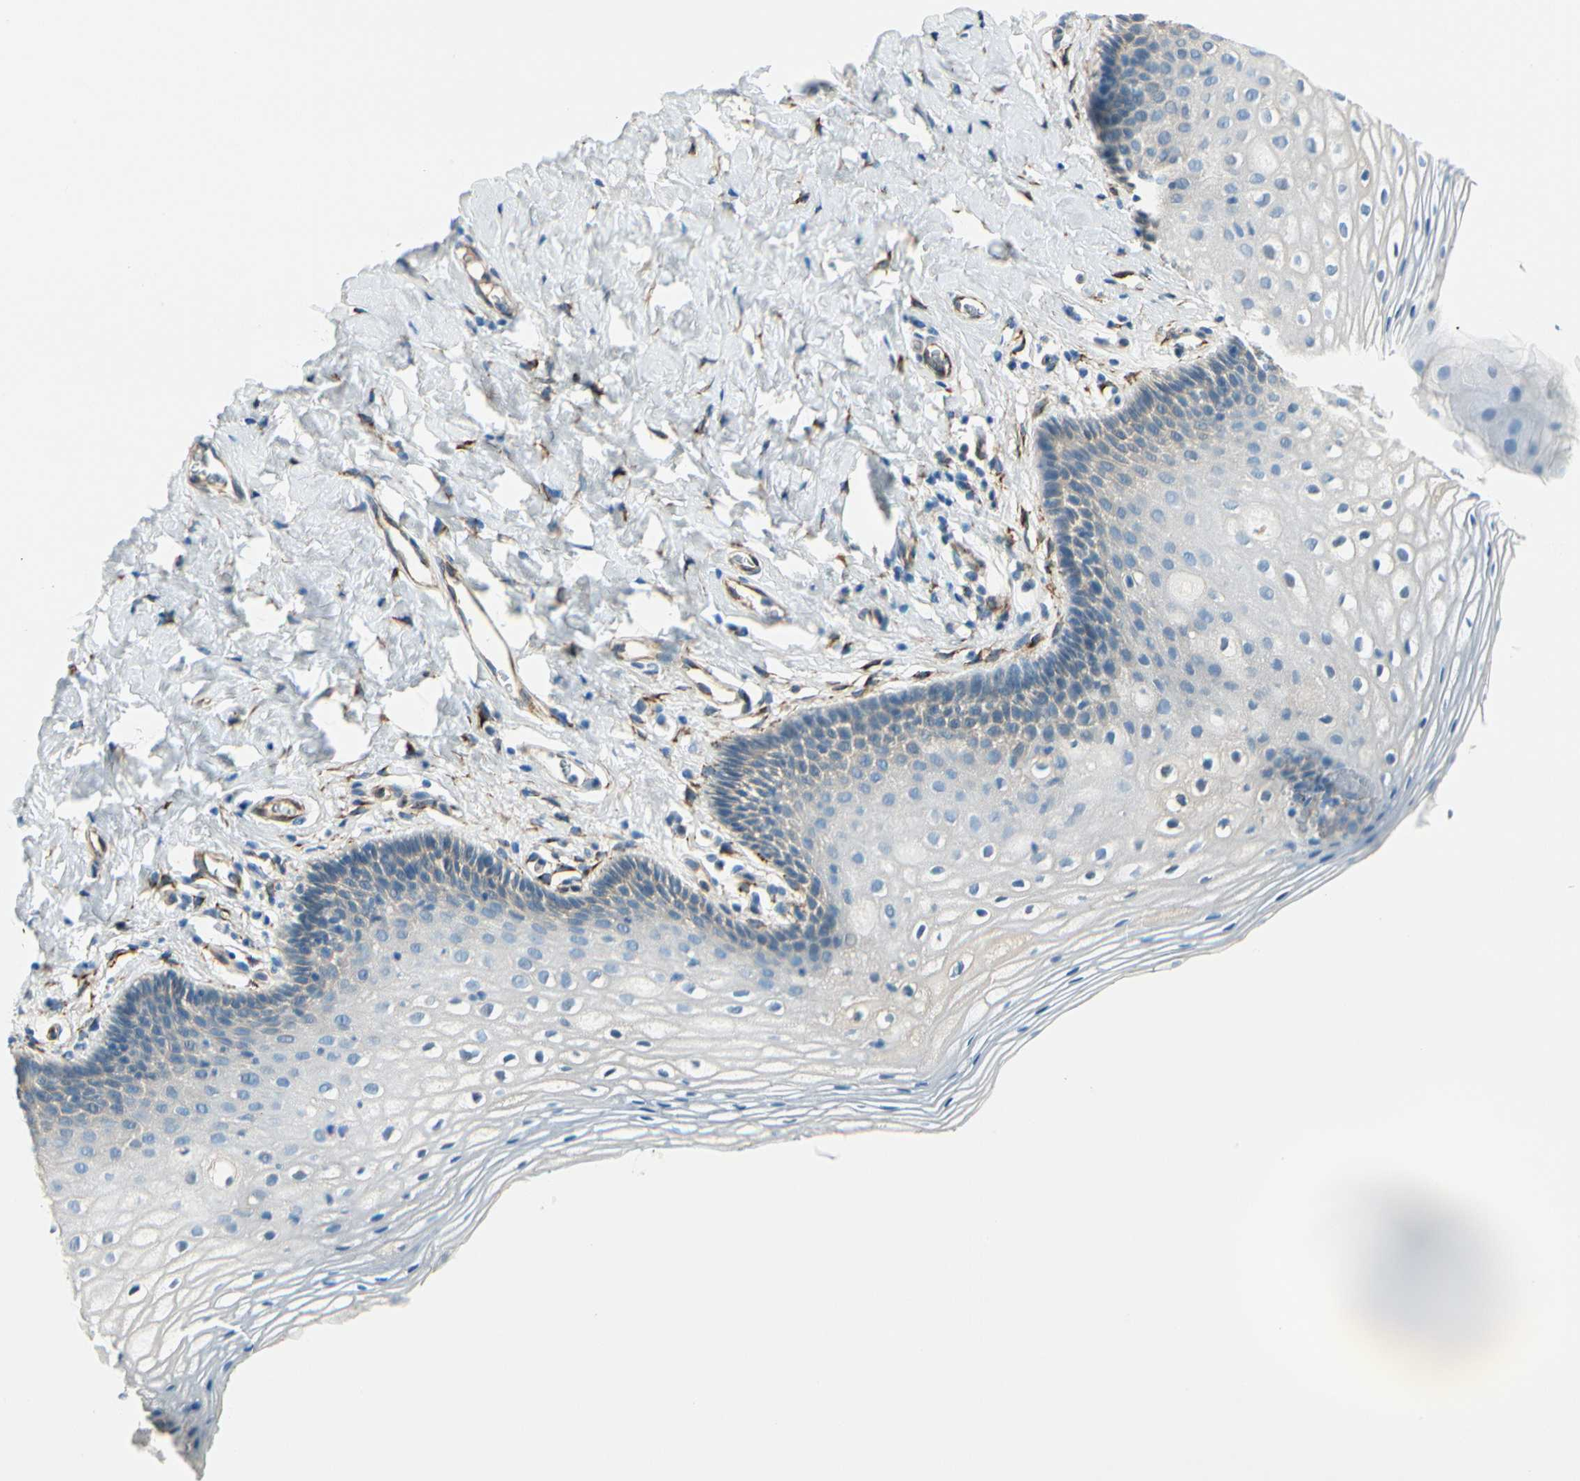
{"staining": {"intensity": "negative", "quantity": "none", "location": "none"}, "tissue": "vagina", "cell_type": "Squamous epithelial cells", "image_type": "normal", "snomed": [{"axis": "morphology", "description": "Normal tissue, NOS"}, {"axis": "topography", "description": "Soft tissue"}, {"axis": "topography", "description": "Vagina"}], "caption": "Immunohistochemical staining of unremarkable human vagina reveals no significant positivity in squamous epithelial cells.", "gene": "FKBP7", "patient": {"sex": "female", "age": 61}}